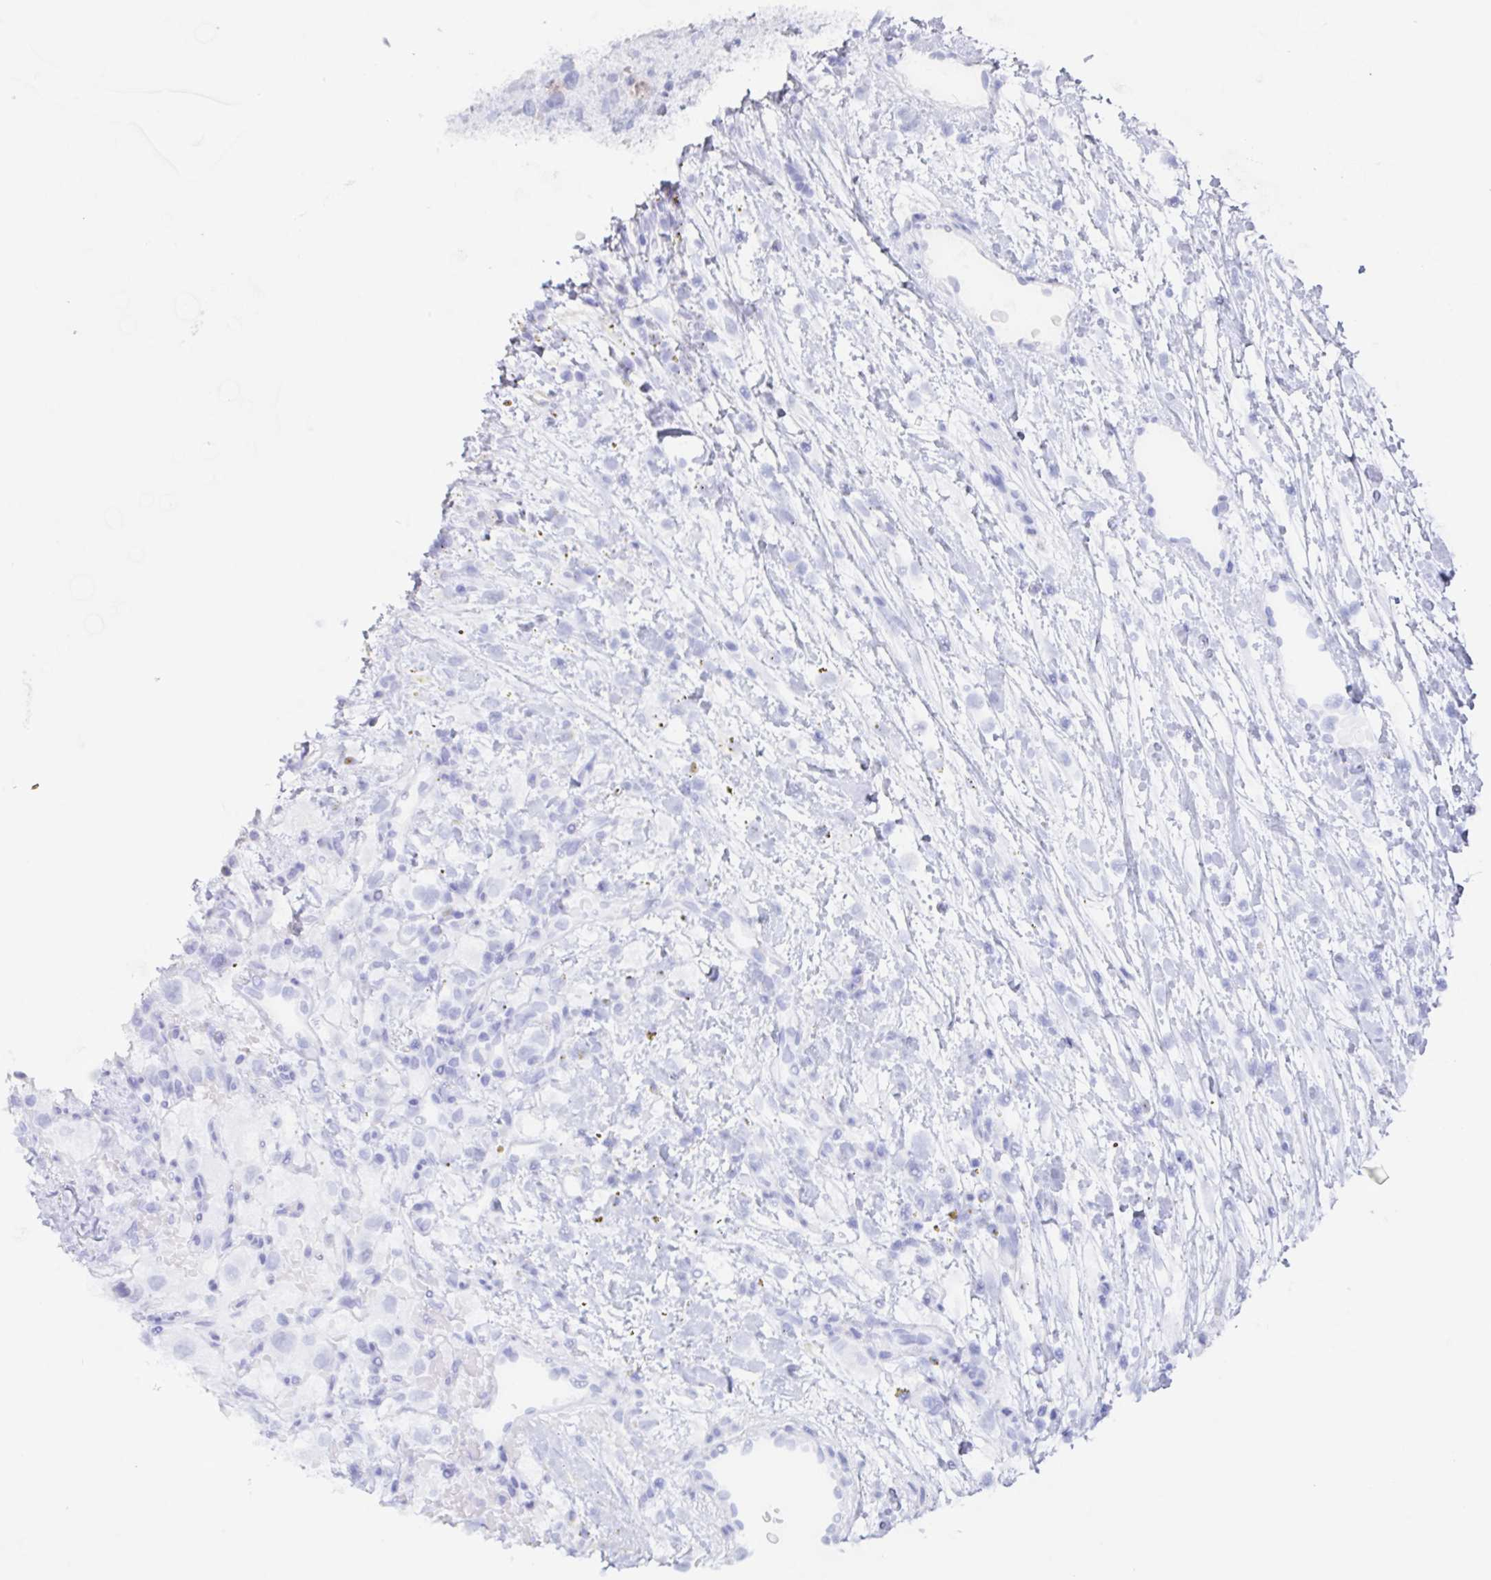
{"staining": {"intensity": "negative", "quantity": "none", "location": "none"}, "tissue": "renal cancer", "cell_type": "Tumor cells", "image_type": "cancer", "snomed": [{"axis": "morphology", "description": "Adenocarcinoma, NOS"}, {"axis": "topography", "description": "Kidney"}], "caption": "Tumor cells show no significant protein staining in renal cancer.", "gene": "POU2F3", "patient": {"sex": "male", "age": 59}}